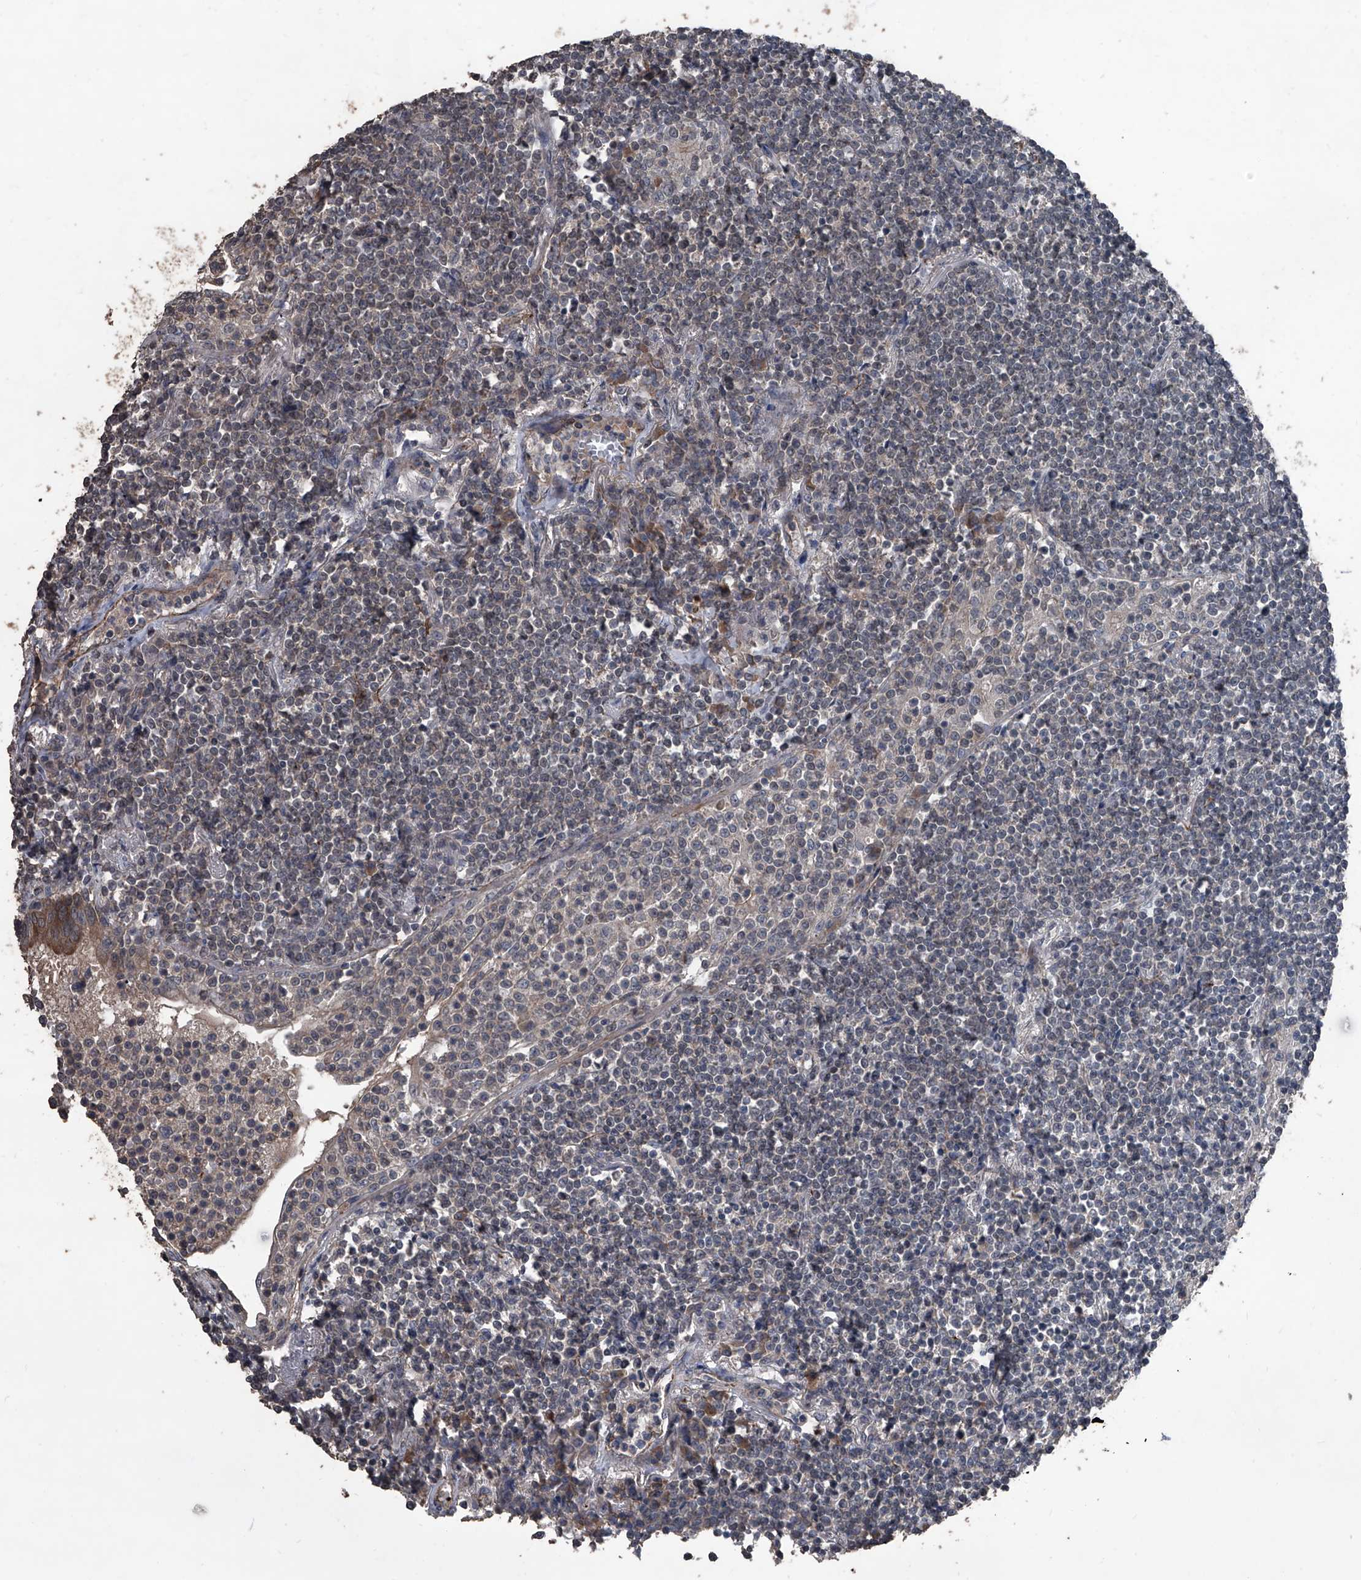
{"staining": {"intensity": "weak", "quantity": "<25%", "location": "cytoplasmic/membranous"}, "tissue": "lymphoma", "cell_type": "Tumor cells", "image_type": "cancer", "snomed": [{"axis": "morphology", "description": "Malignant lymphoma, non-Hodgkin's type, Low grade"}, {"axis": "topography", "description": "Lung"}], "caption": "Lymphoma stained for a protein using IHC displays no positivity tumor cells.", "gene": "OARD1", "patient": {"sex": "female", "age": 71}}